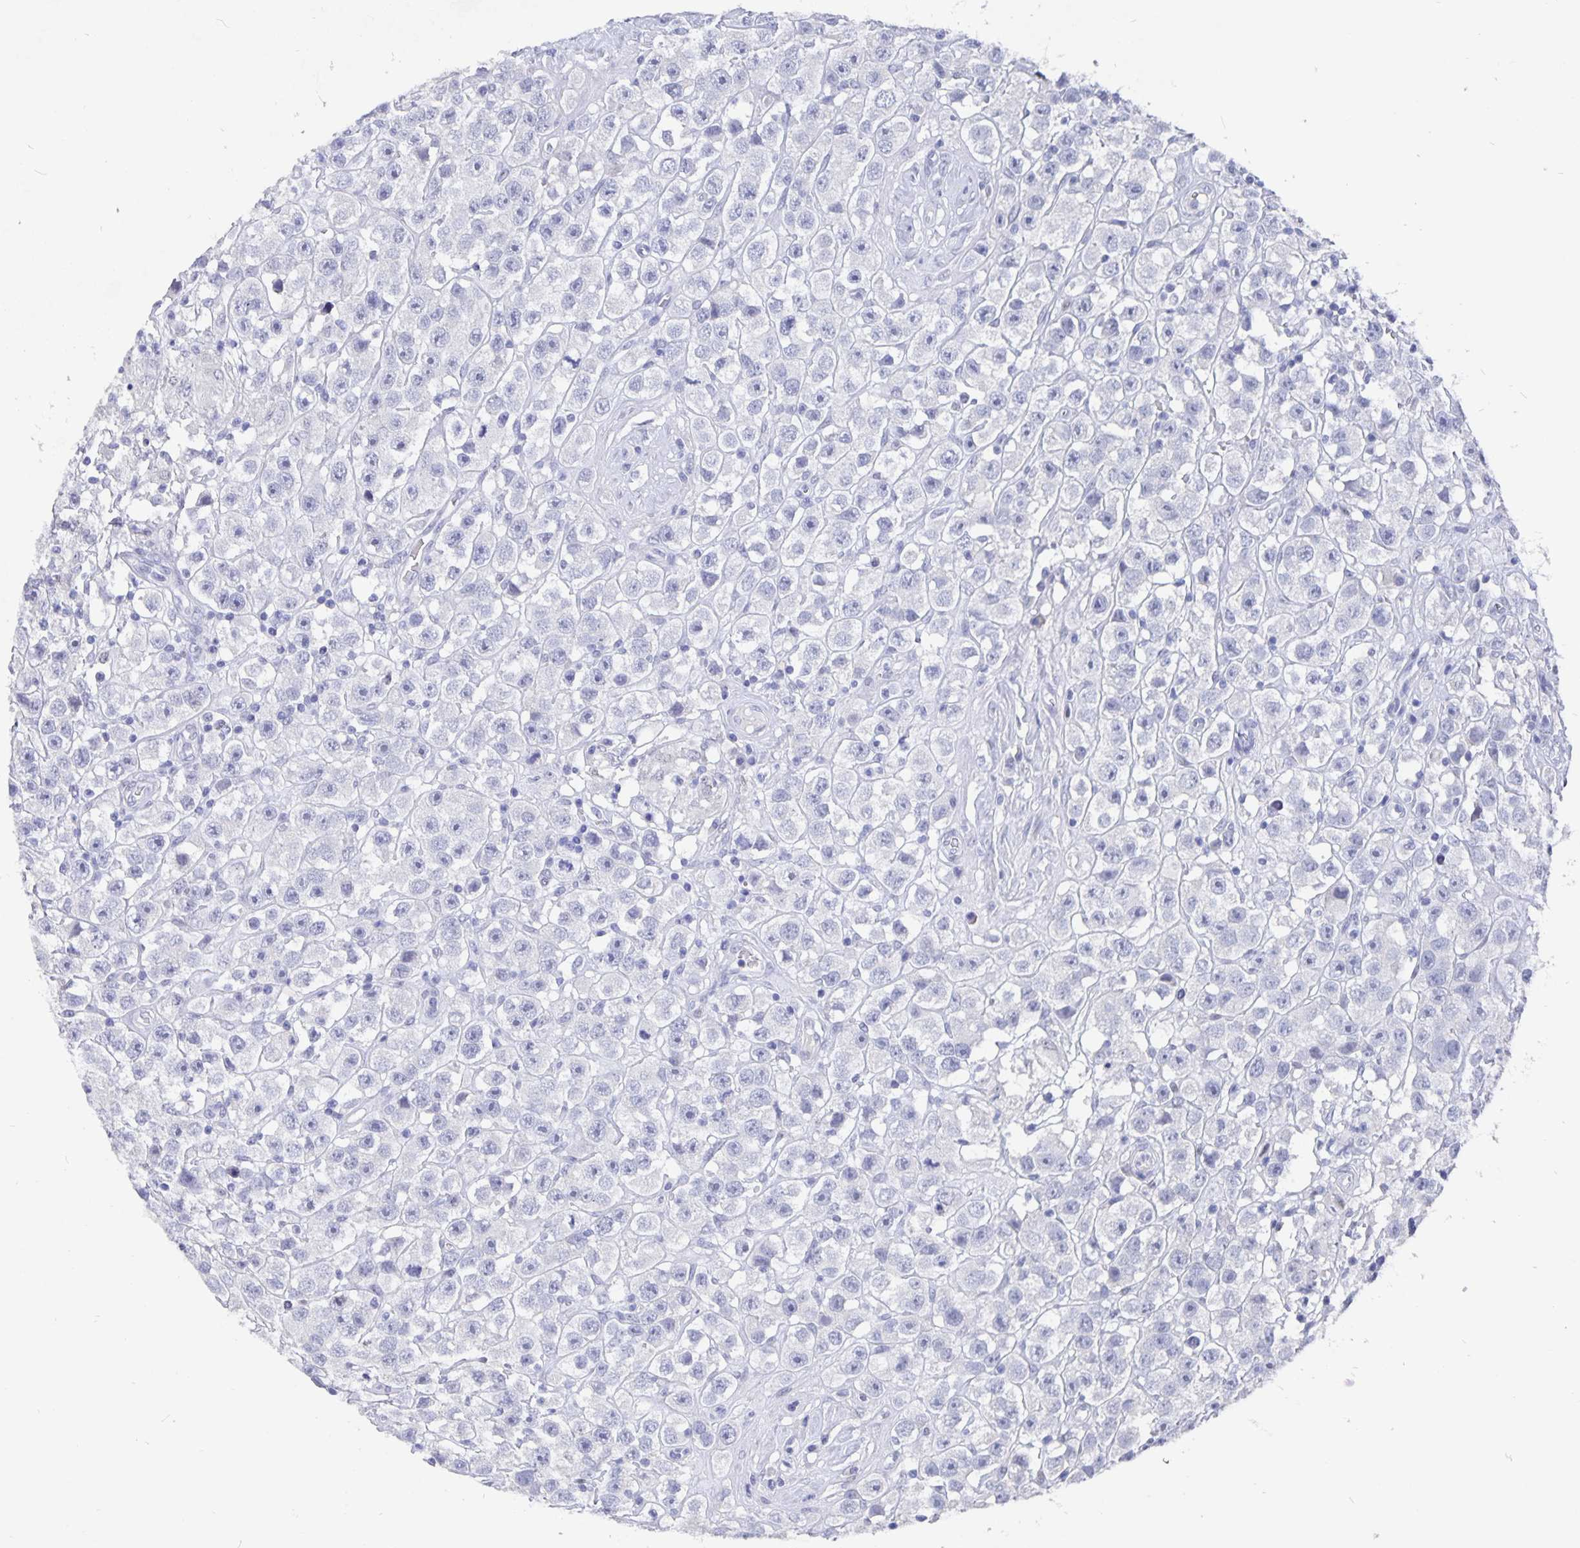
{"staining": {"intensity": "negative", "quantity": "none", "location": "none"}, "tissue": "testis cancer", "cell_type": "Tumor cells", "image_type": "cancer", "snomed": [{"axis": "morphology", "description": "Seminoma, NOS"}, {"axis": "topography", "description": "Testis"}], "caption": "High magnification brightfield microscopy of testis cancer stained with DAB (brown) and counterstained with hematoxylin (blue): tumor cells show no significant expression. (DAB (3,3'-diaminobenzidine) immunohistochemistry with hematoxylin counter stain).", "gene": "SMOC1", "patient": {"sex": "male", "age": 45}}